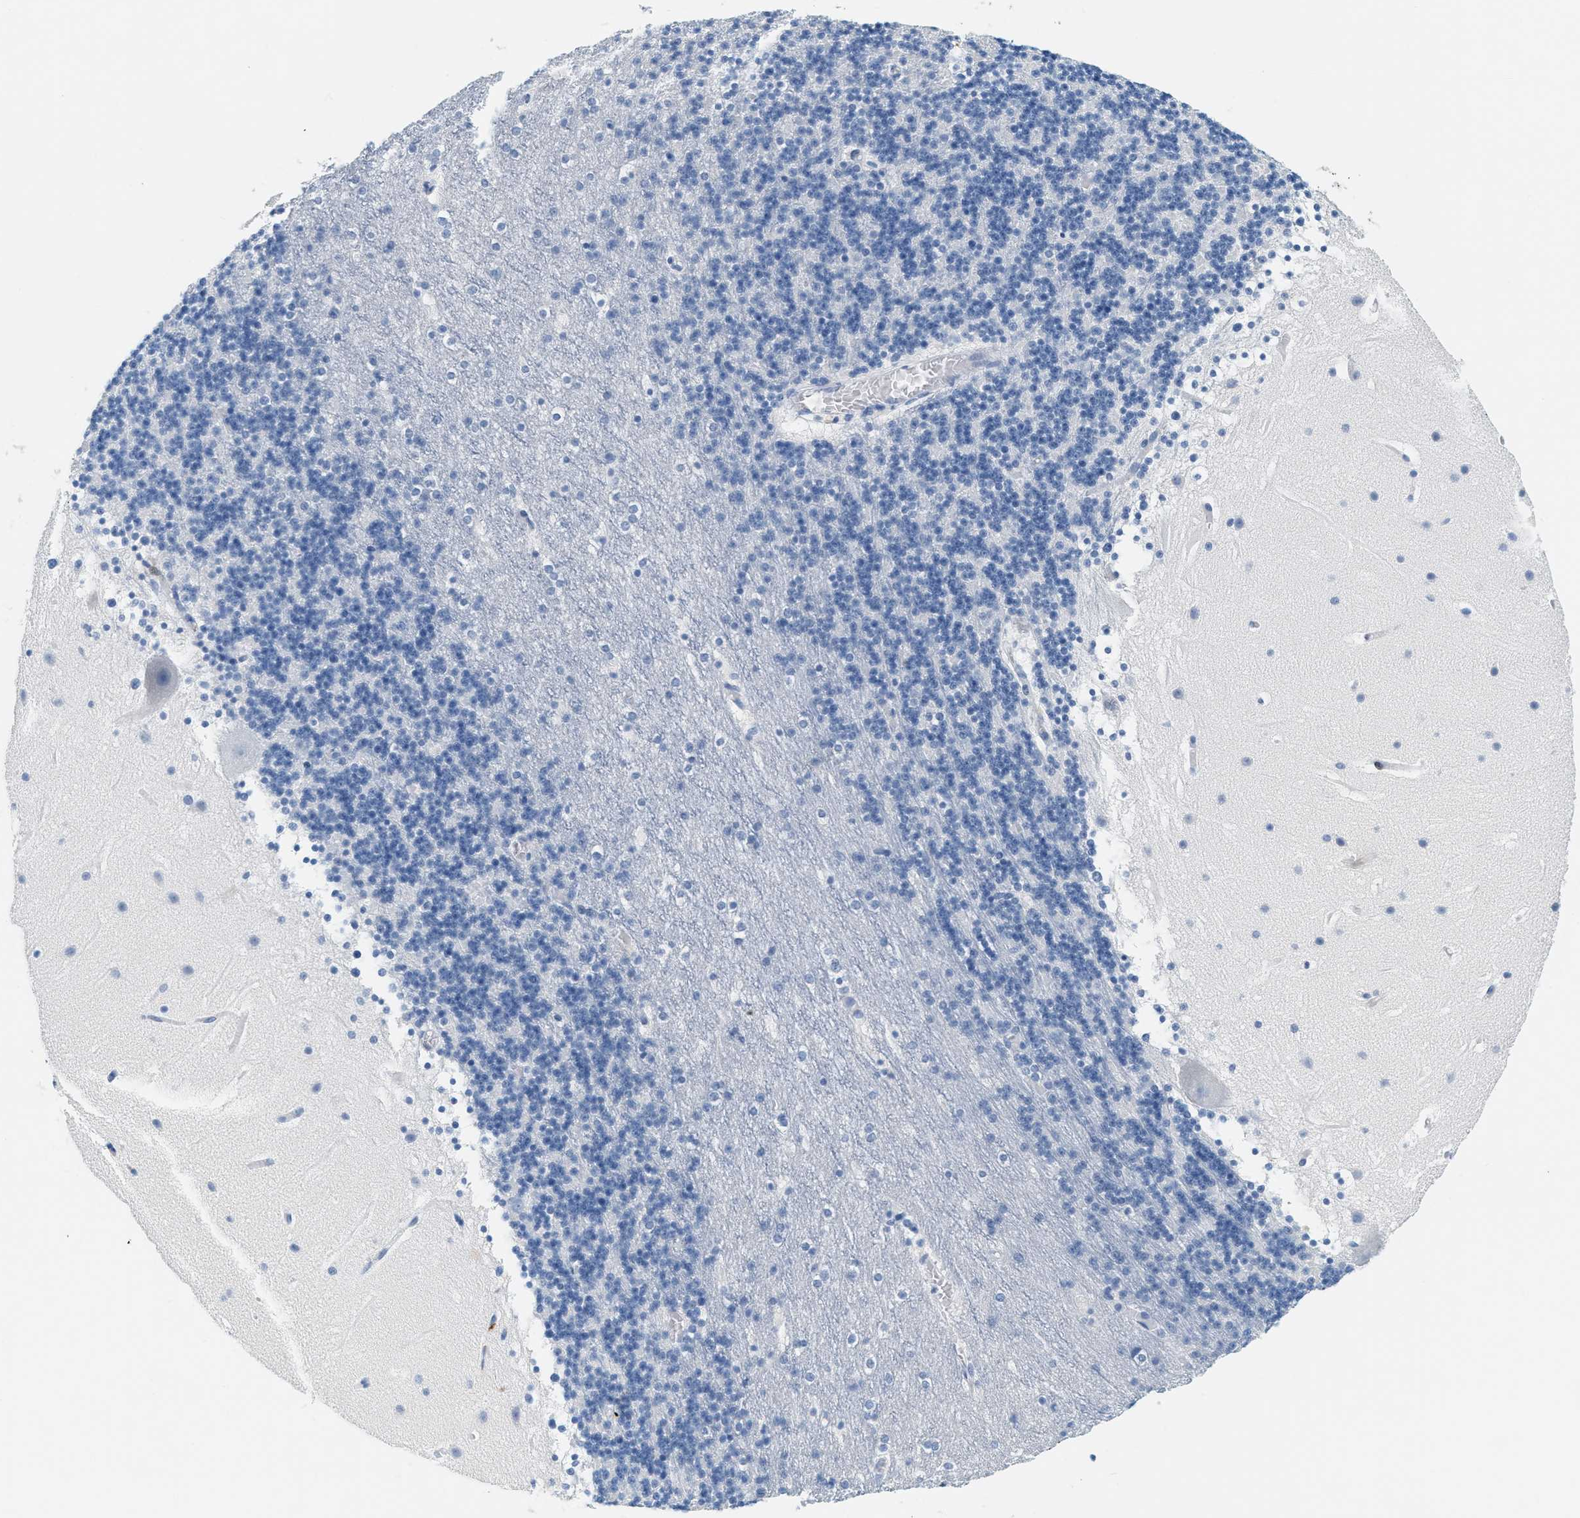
{"staining": {"intensity": "negative", "quantity": "none", "location": "none"}, "tissue": "cerebellum", "cell_type": "Cells in granular layer", "image_type": "normal", "snomed": [{"axis": "morphology", "description": "Normal tissue, NOS"}, {"axis": "topography", "description": "Cerebellum"}], "caption": "The histopathology image displays no staining of cells in granular layer in normal cerebellum.", "gene": "LCN2", "patient": {"sex": "male", "age": 45}}